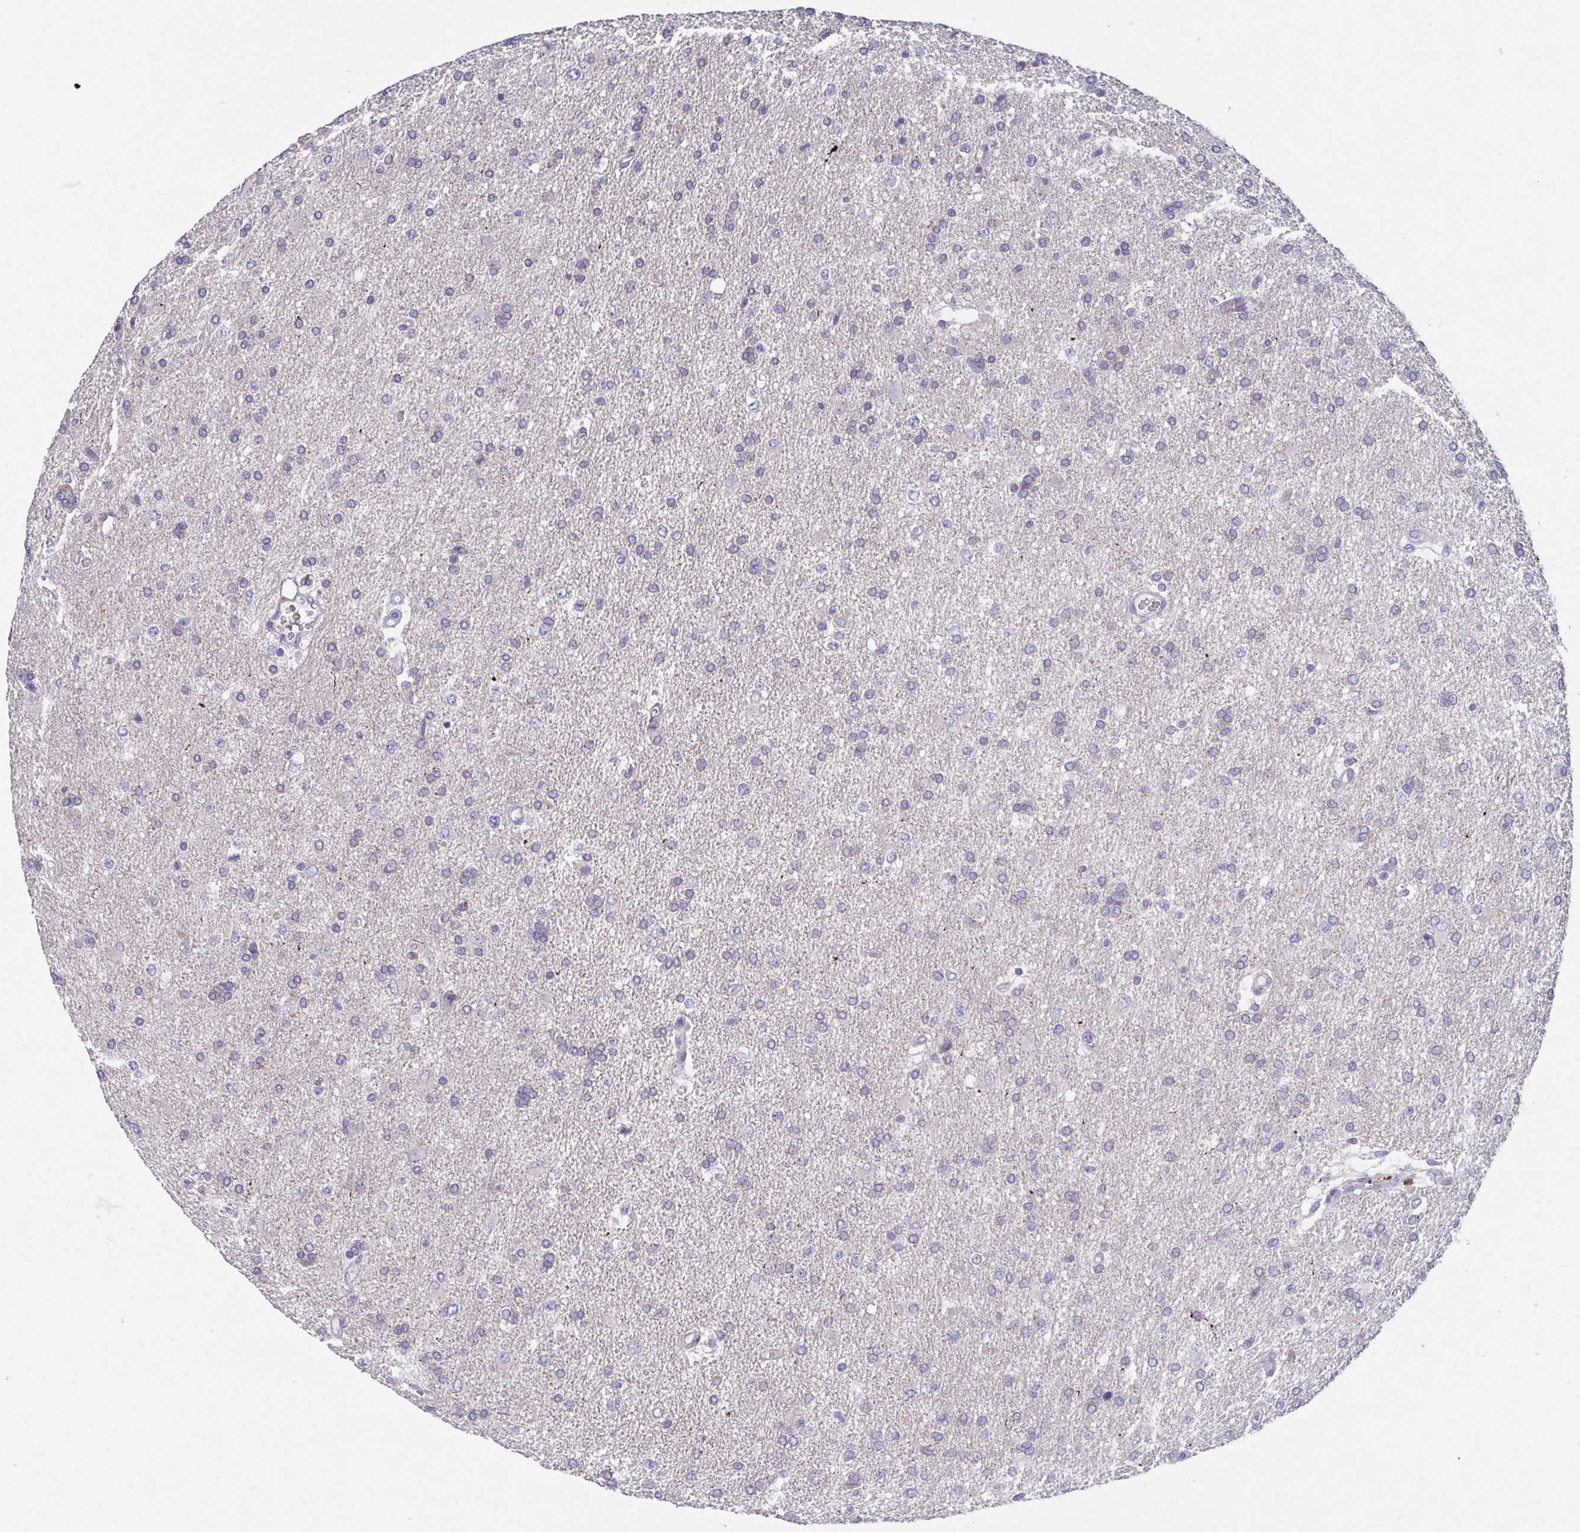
{"staining": {"intensity": "negative", "quantity": "none", "location": "none"}, "tissue": "glioma", "cell_type": "Tumor cells", "image_type": "cancer", "snomed": [{"axis": "morphology", "description": "Glioma, malignant, High grade"}, {"axis": "topography", "description": "Brain"}], "caption": "Immunohistochemical staining of high-grade glioma (malignant) demonstrates no significant staining in tumor cells.", "gene": "ZNF561", "patient": {"sex": "male", "age": 68}}